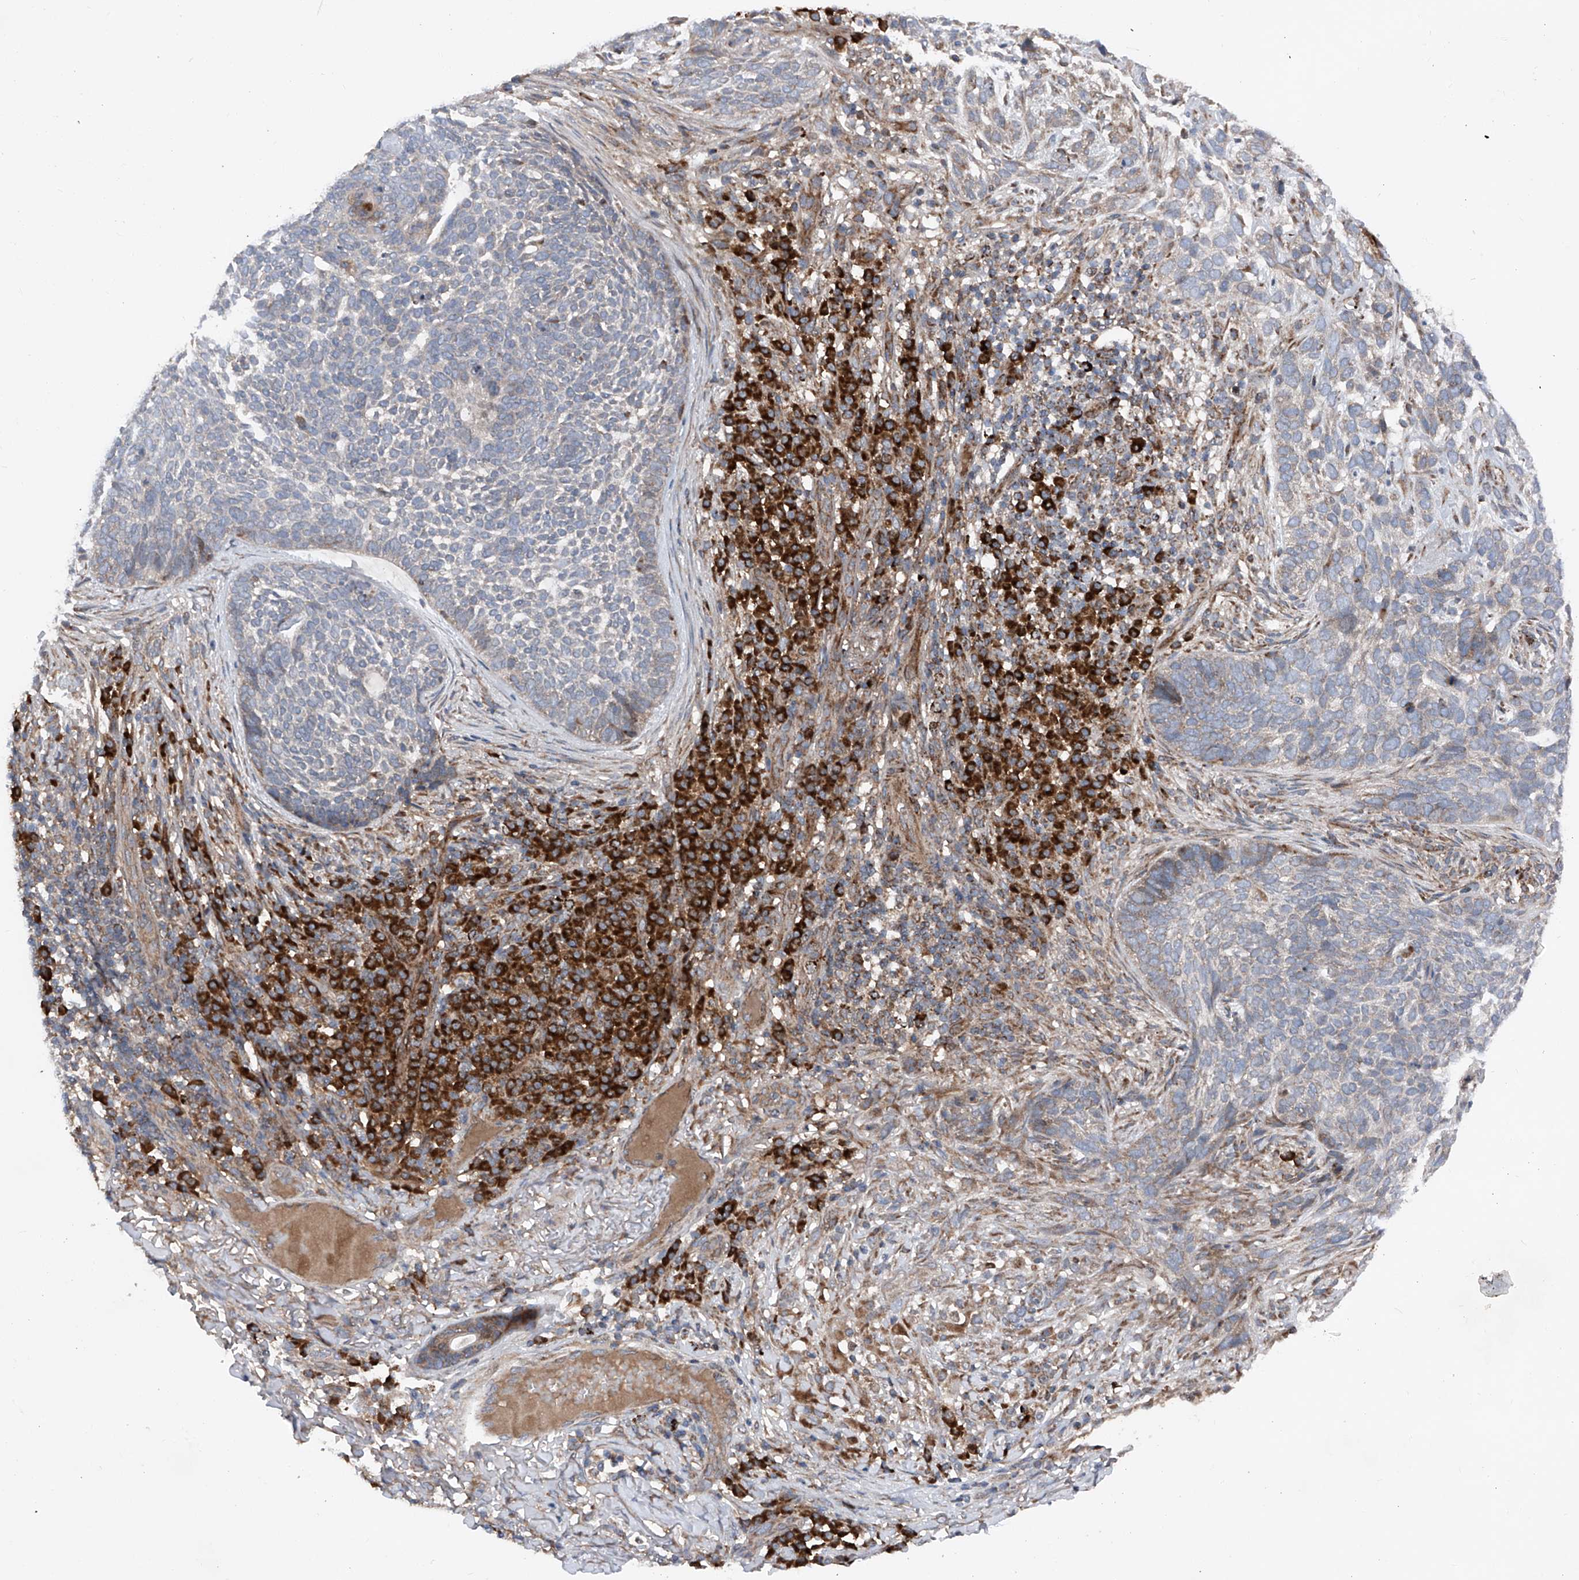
{"staining": {"intensity": "weak", "quantity": "<25%", "location": "cytoplasmic/membranous"}, "tissue": "skin cancer", "cell_type": "Tumor cells", "image_type": "cancer", "snomed": [{"axis": "morphology", "description": "Basal cell carcinoma"}, {"axis": "topography", "description": "Skin"}], "caption": "Histopathology image shows no protein expression in tumor cells of basal cell carcinoma (skin) tissue.", "gene": "DAD1", "patient": {"sex": "female", "age": 64}}